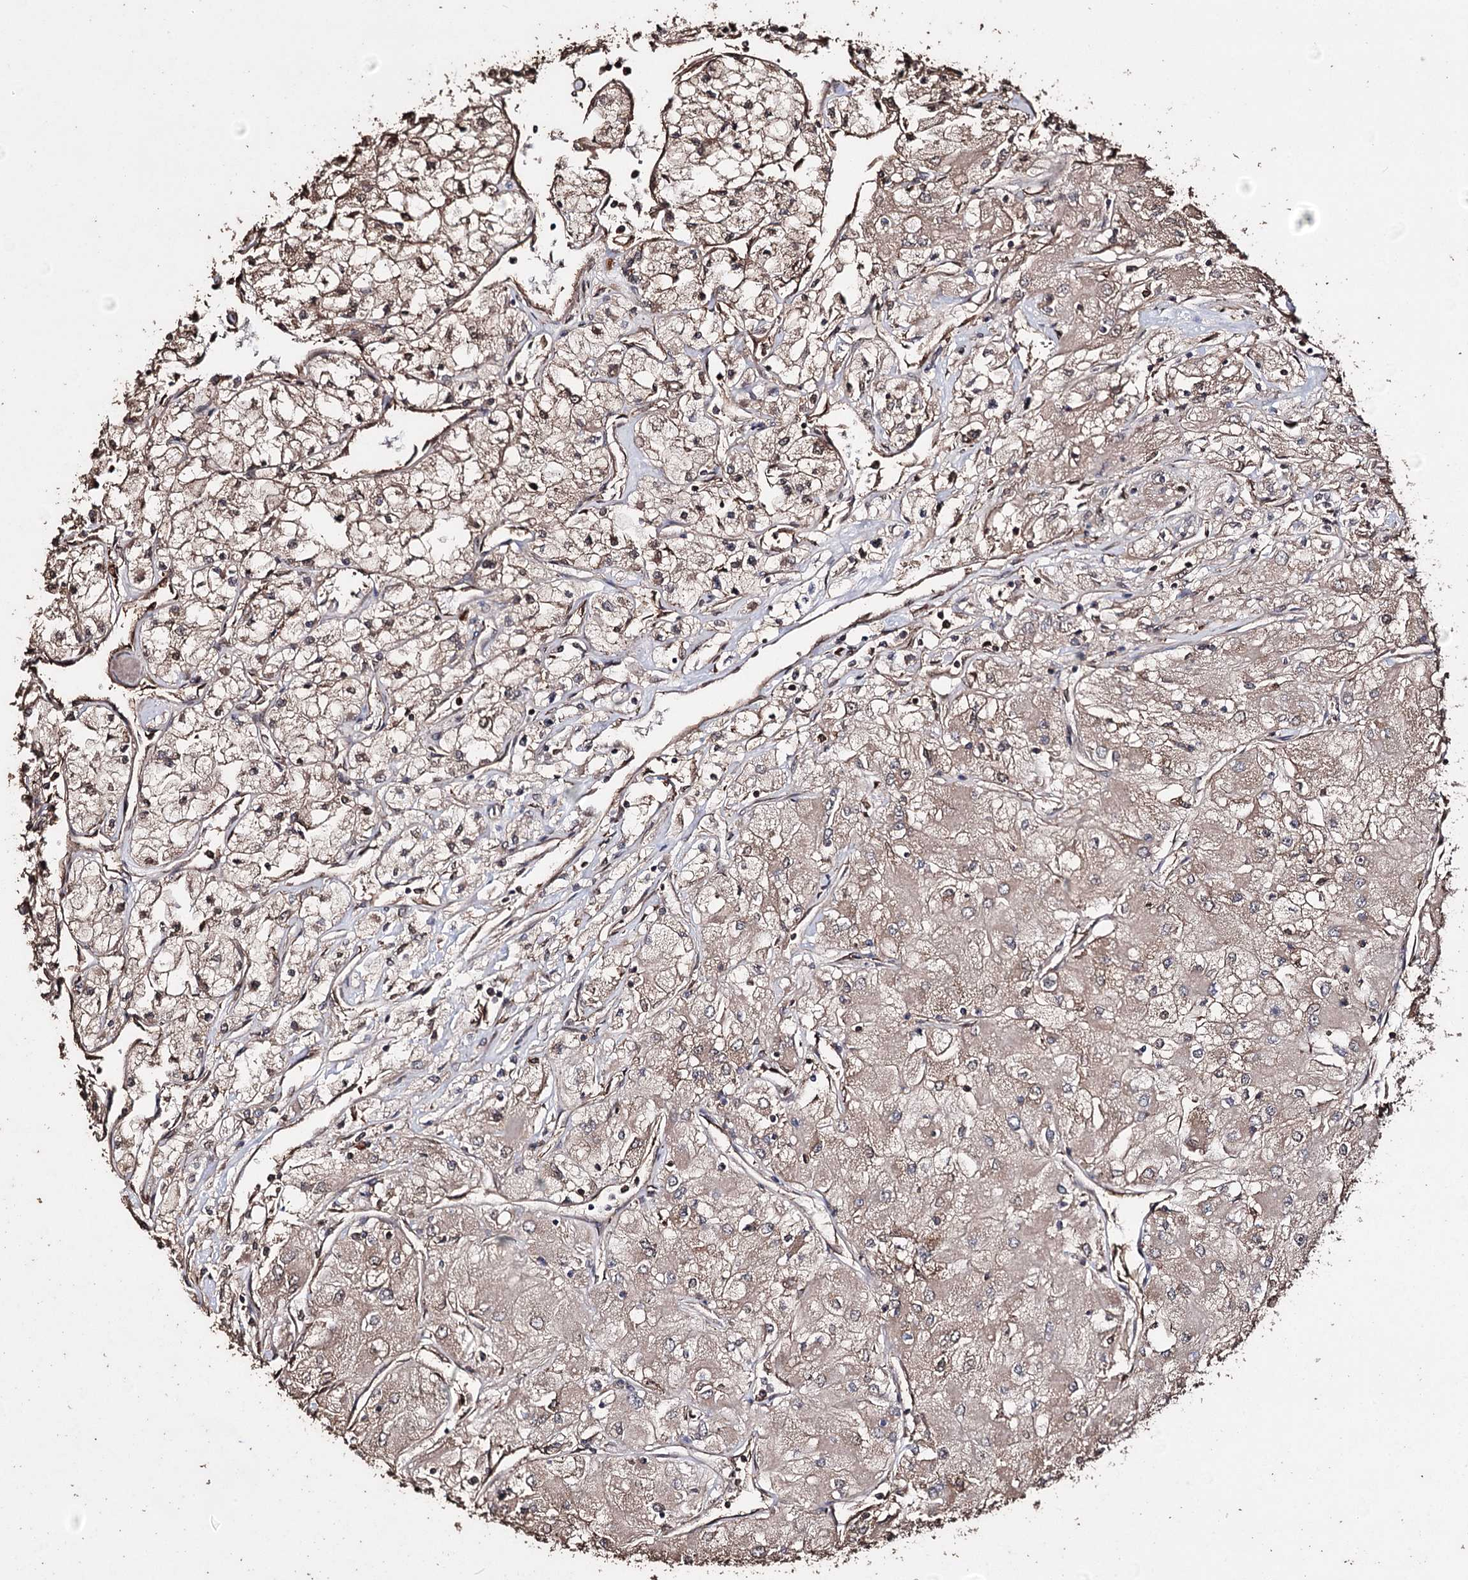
{"staining": {"intensity": "weak", "quantity": ">75%", "location": "cytoplasmic/membranous"}, "tissue": "renal cancer", "cell_type": "Tumor cells", "image_type": "cancer", "snomed": [{"axis": "morphology", "description": "Adenocarcinoma, NOS"}, {"axis": "topography", "description": "Kidney"}], "caption": "This photomicrograph exhibits renal cancer (adenocarcinoma) stained with IHC to label a protein in brown. The cytoplasmic/membranous of tumor cells show weak positivity for the protein. Nuclei are counter-stained blue.", "gene": "ZNF662", "patient": {"sex": "male", "age": 80}}